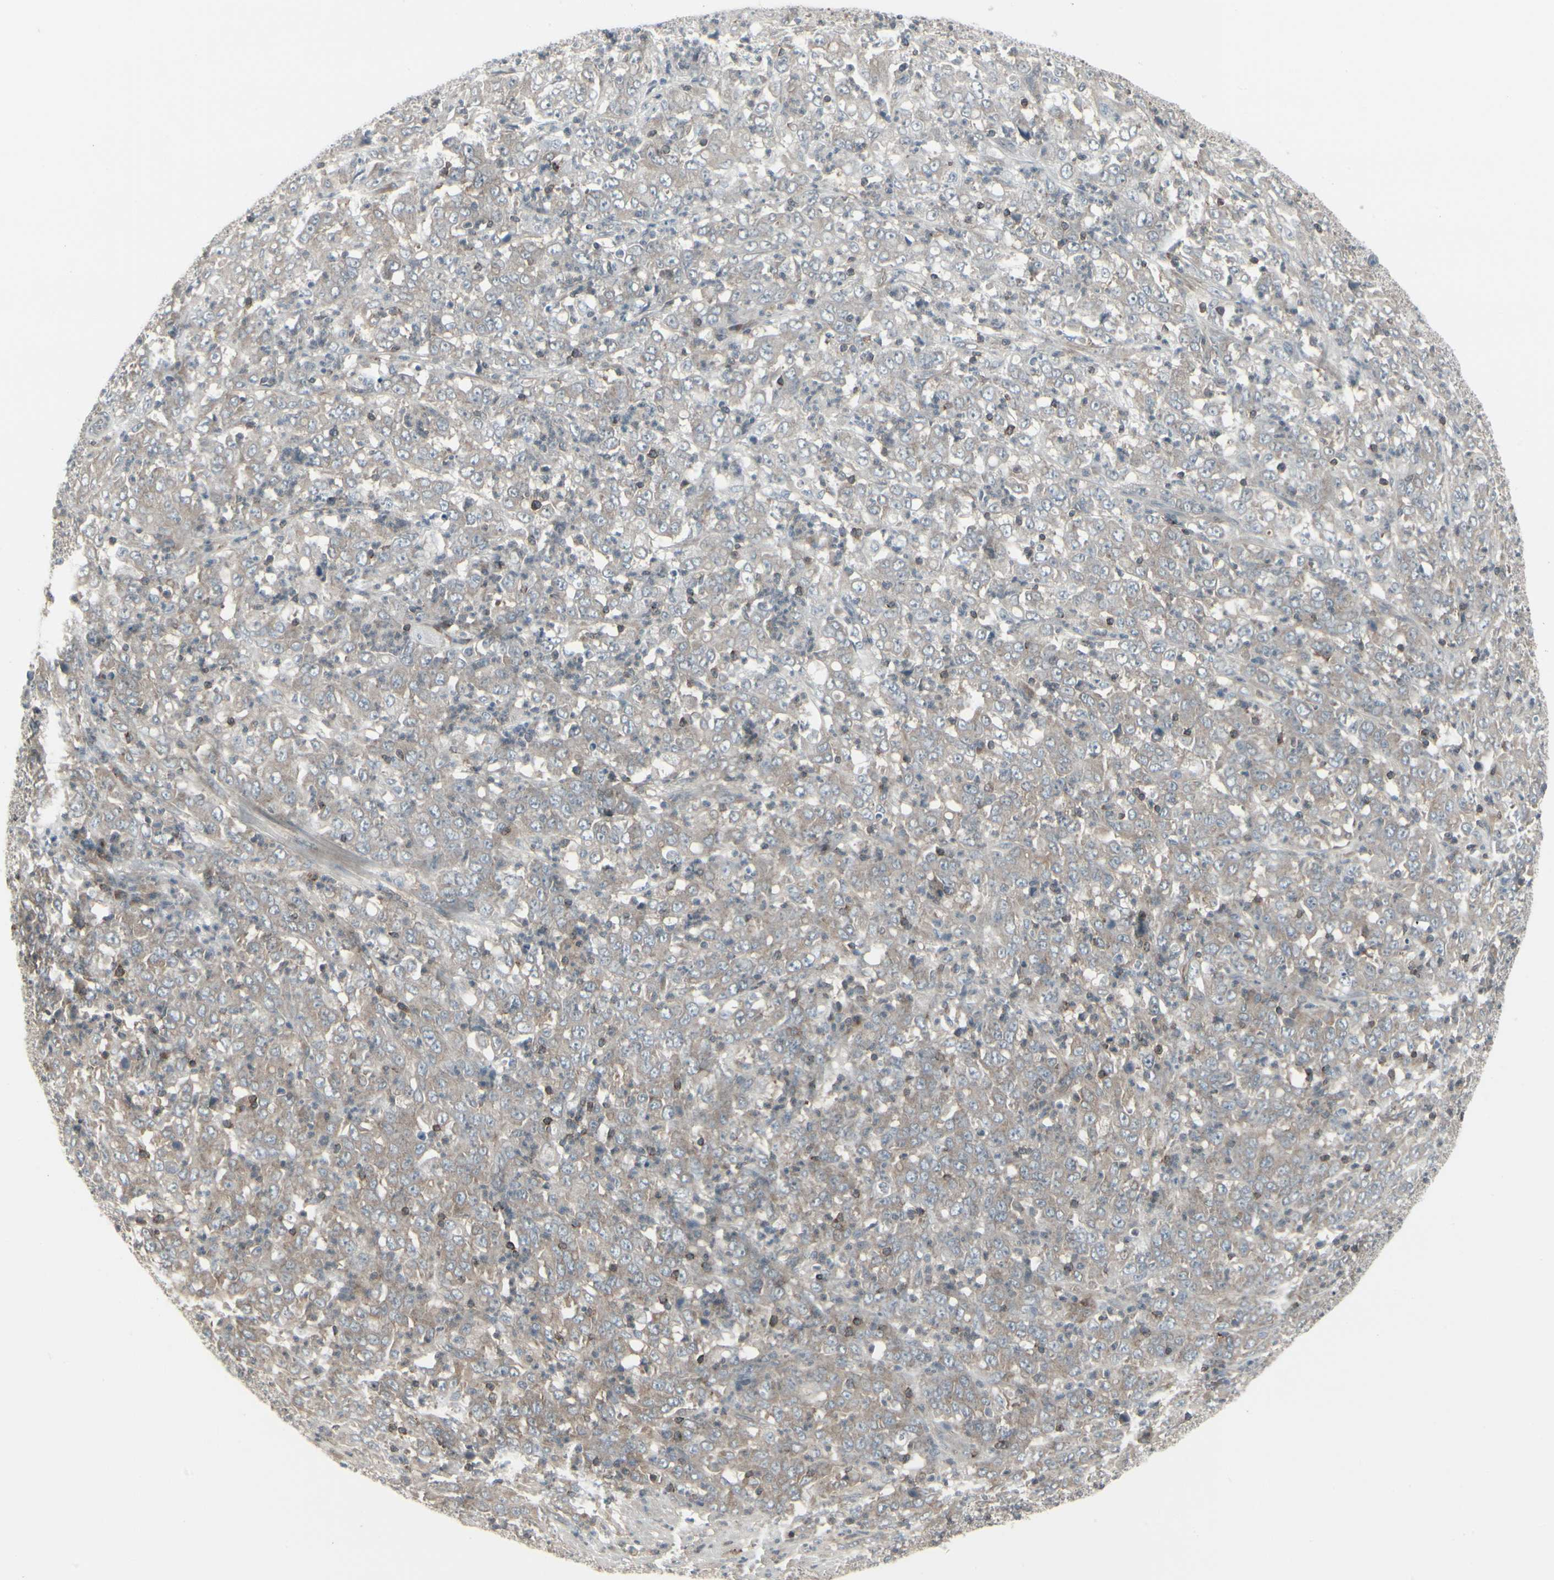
{"staining": {"intensity": "weak", "quantity": ">75%", "location": "cytoplasmic/membranous"}, "tissue": "stomach cancer", "cell_type": "Tumor cells", "image_type": "cancer", "snomed": [{"axis": "morphology", "description": "Adenocarcinoma, NOS"}, {"axis": "topography", "description": "Stomach, lower"}], "caption": "A histopathology image of stomach cancer (adenocarcinoma) stained for a protein shows weak cytoplasmic/membranous brown staining in tumor cells.", "gene": "EPS15", "patient": {"sex": "female", "age": 71}}